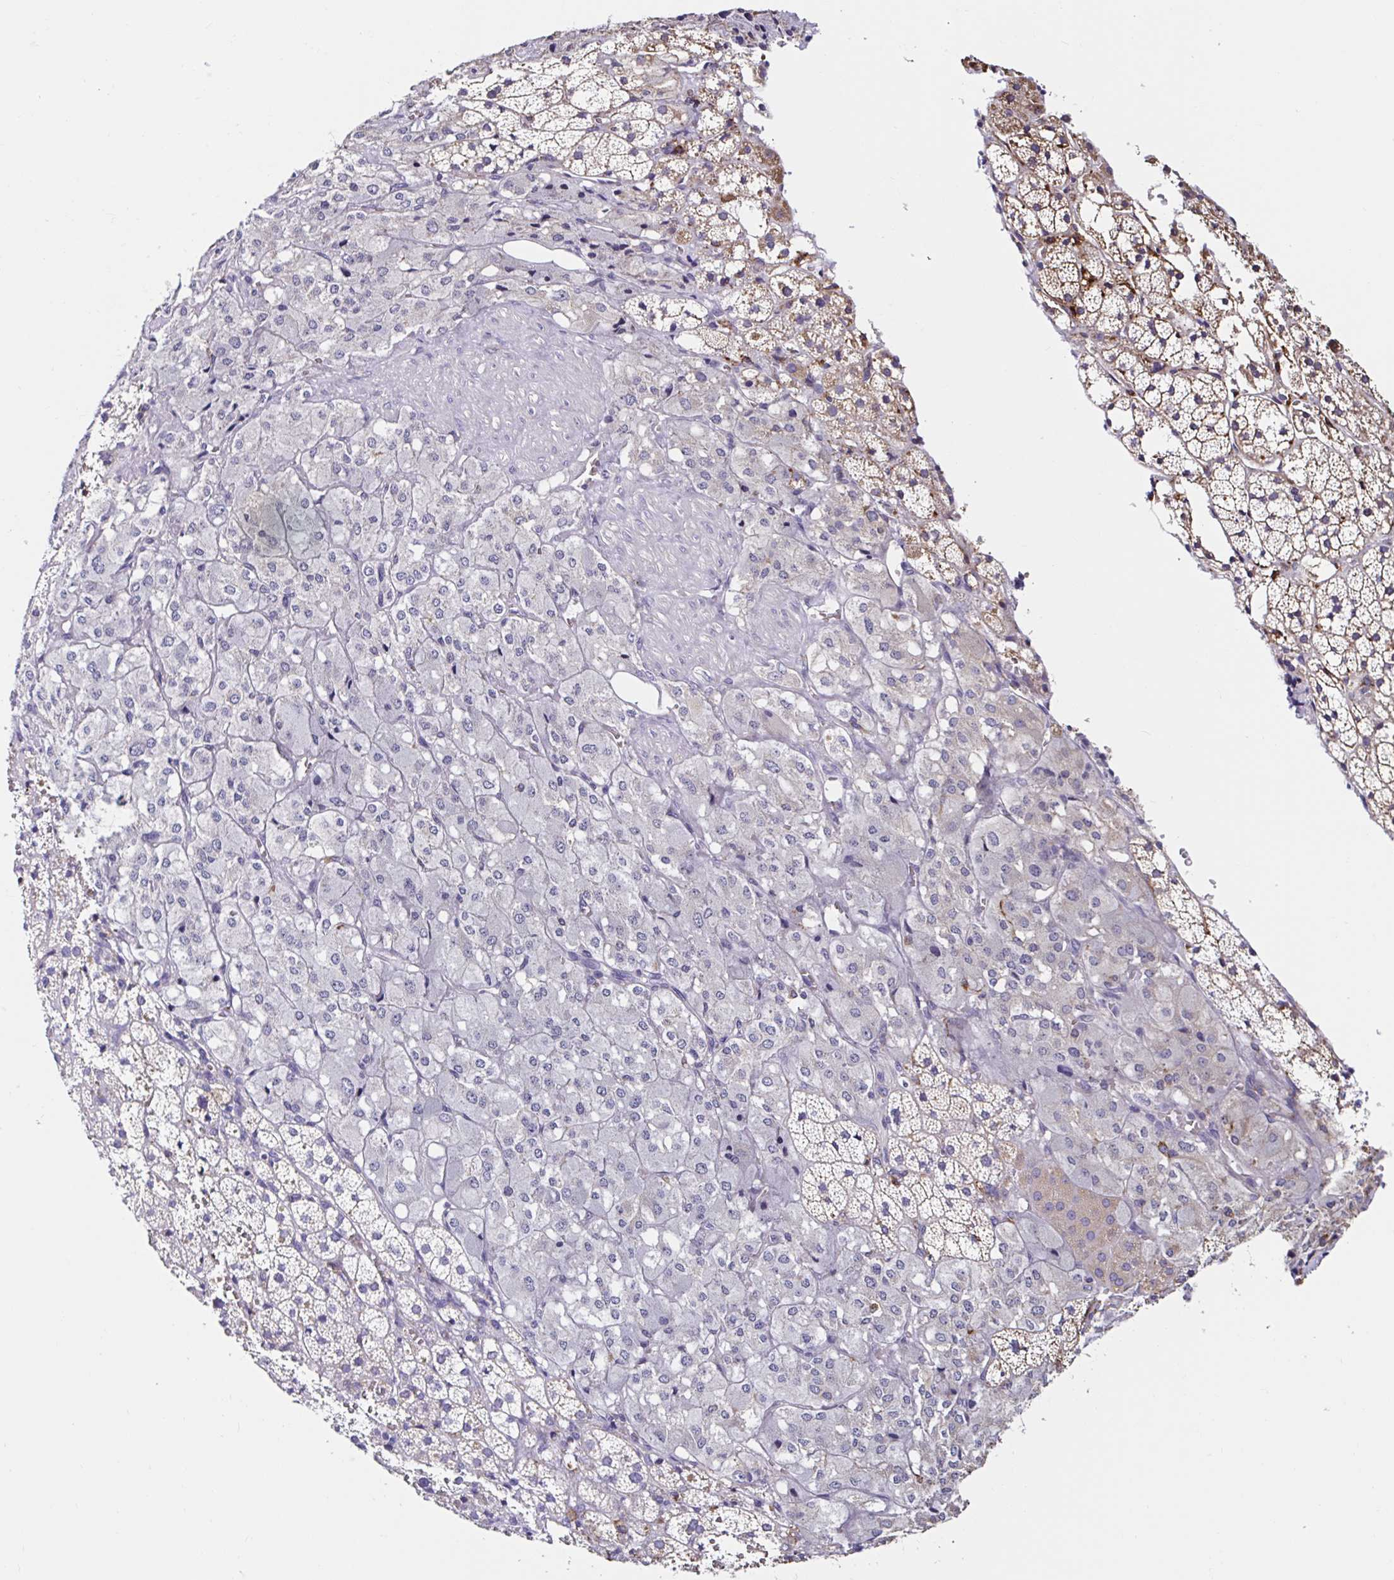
{"staining": {"intensity": "moderate", "quantity": "25%-75%", "location": "cytoplasmic/membranous"}, "tissue": "adrenal gland", "cell_type": "Glandular cells", "image_type": "normal", "snomed": [{"axis": "morphology", "description": "Normal tissue, NOS"}, {"axis": "topography", "description": "Adrenal gland"}], "caption": "Moderate cytoplasmic/membranous protein expression is present in approximately 25%-75% of glandular cells in adrenal gland.", "gene": "MSR1", "patient": {"sex": "male", "age": 53}}